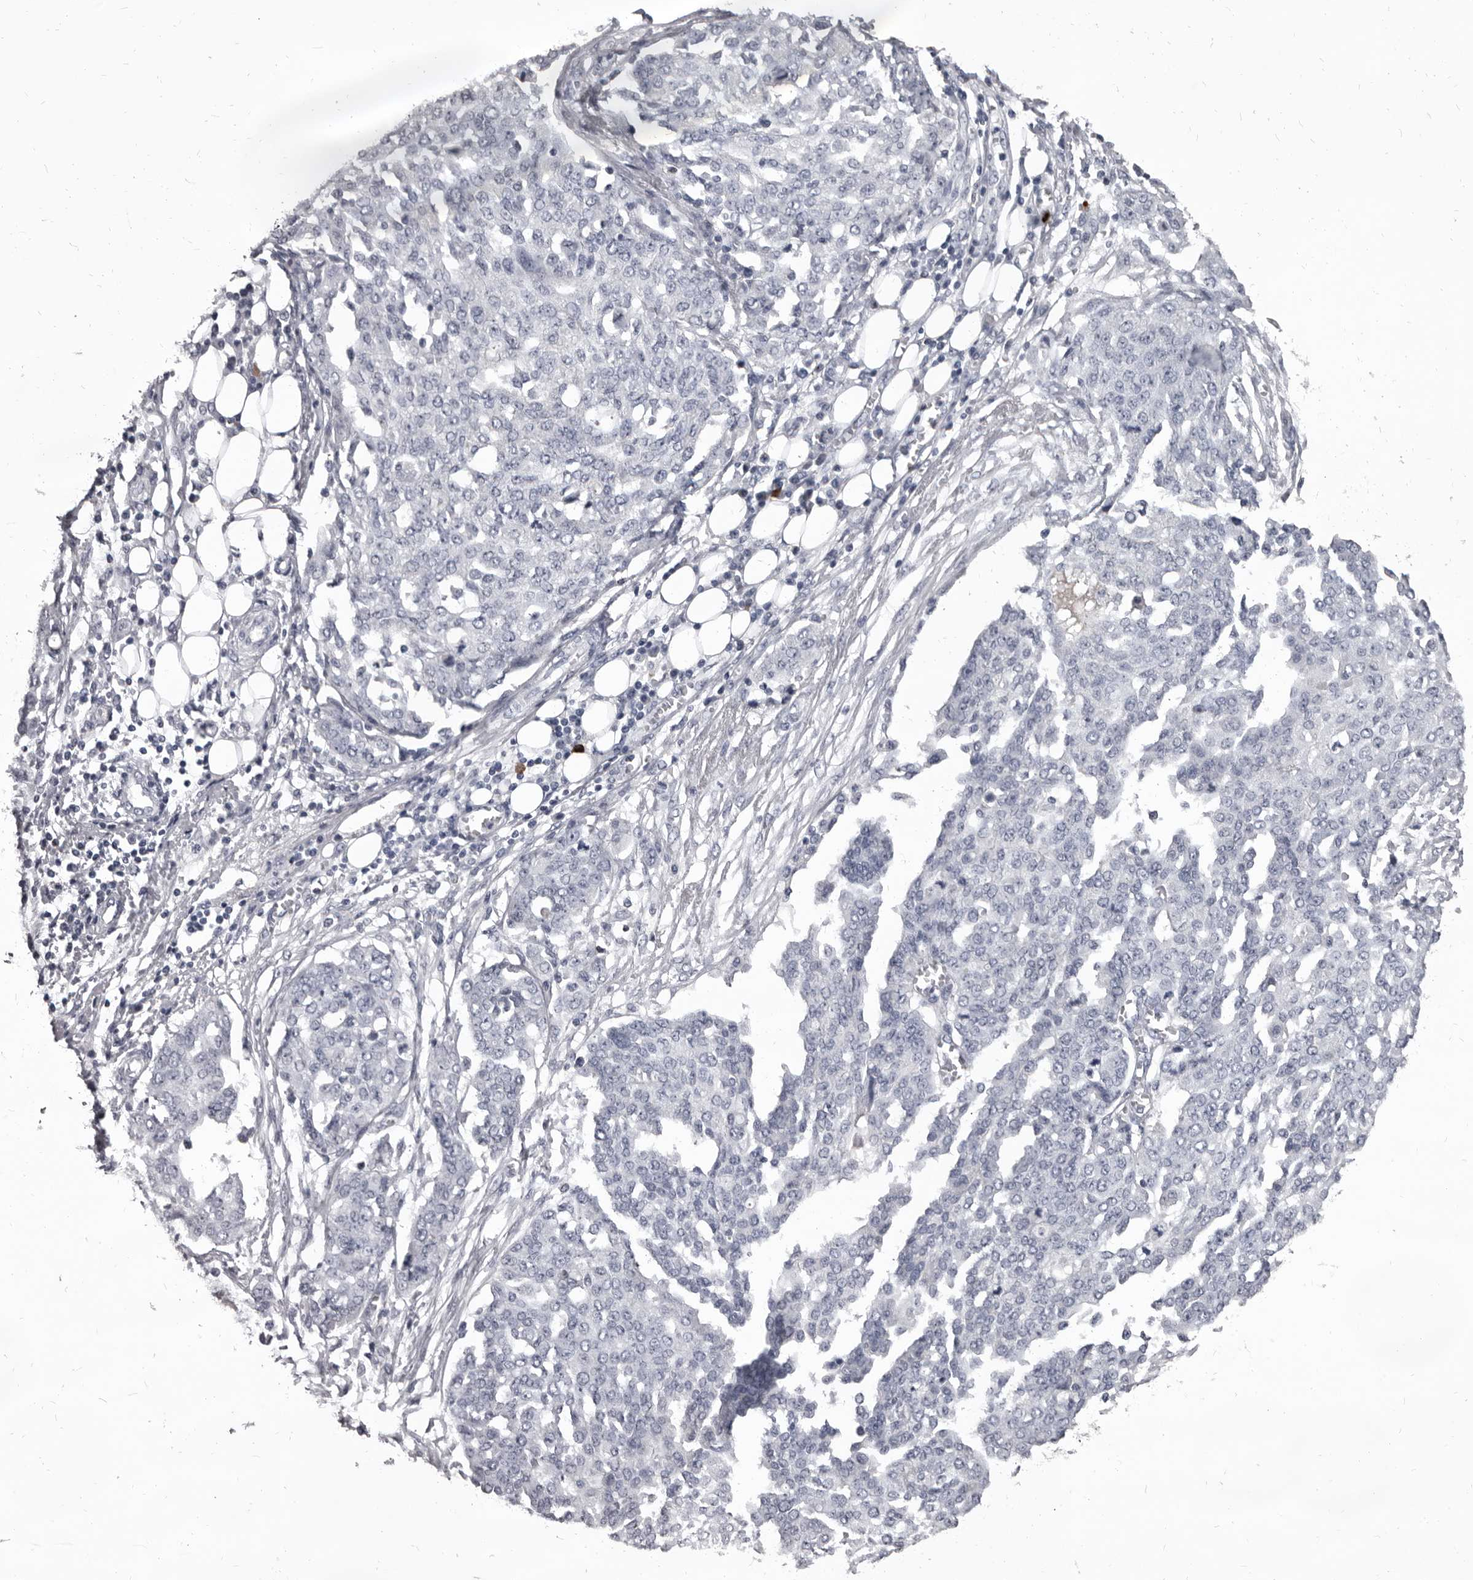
{"staining": {"intensity": "negative", "quantity": "none", "location": "none"}, "tissue": "ovarian cancer", "cell_type": "Tumor cells", "image_type": "cancer", "snomed": [{"axis": "morphology", "description": "Cystadenocarcinoma, serous, NOS"}, {"axis": "topography", "description": "Soft tissue"}, {"axis": "topography", "description": "Ovary"}], "caption": "This is an IHC photomicrograph of human serous cystadenocarcinoma (ovarian). There is no expression in tumor cells.", "gene": "GZMH", "patient": {"sex": "female", "age": 57}}